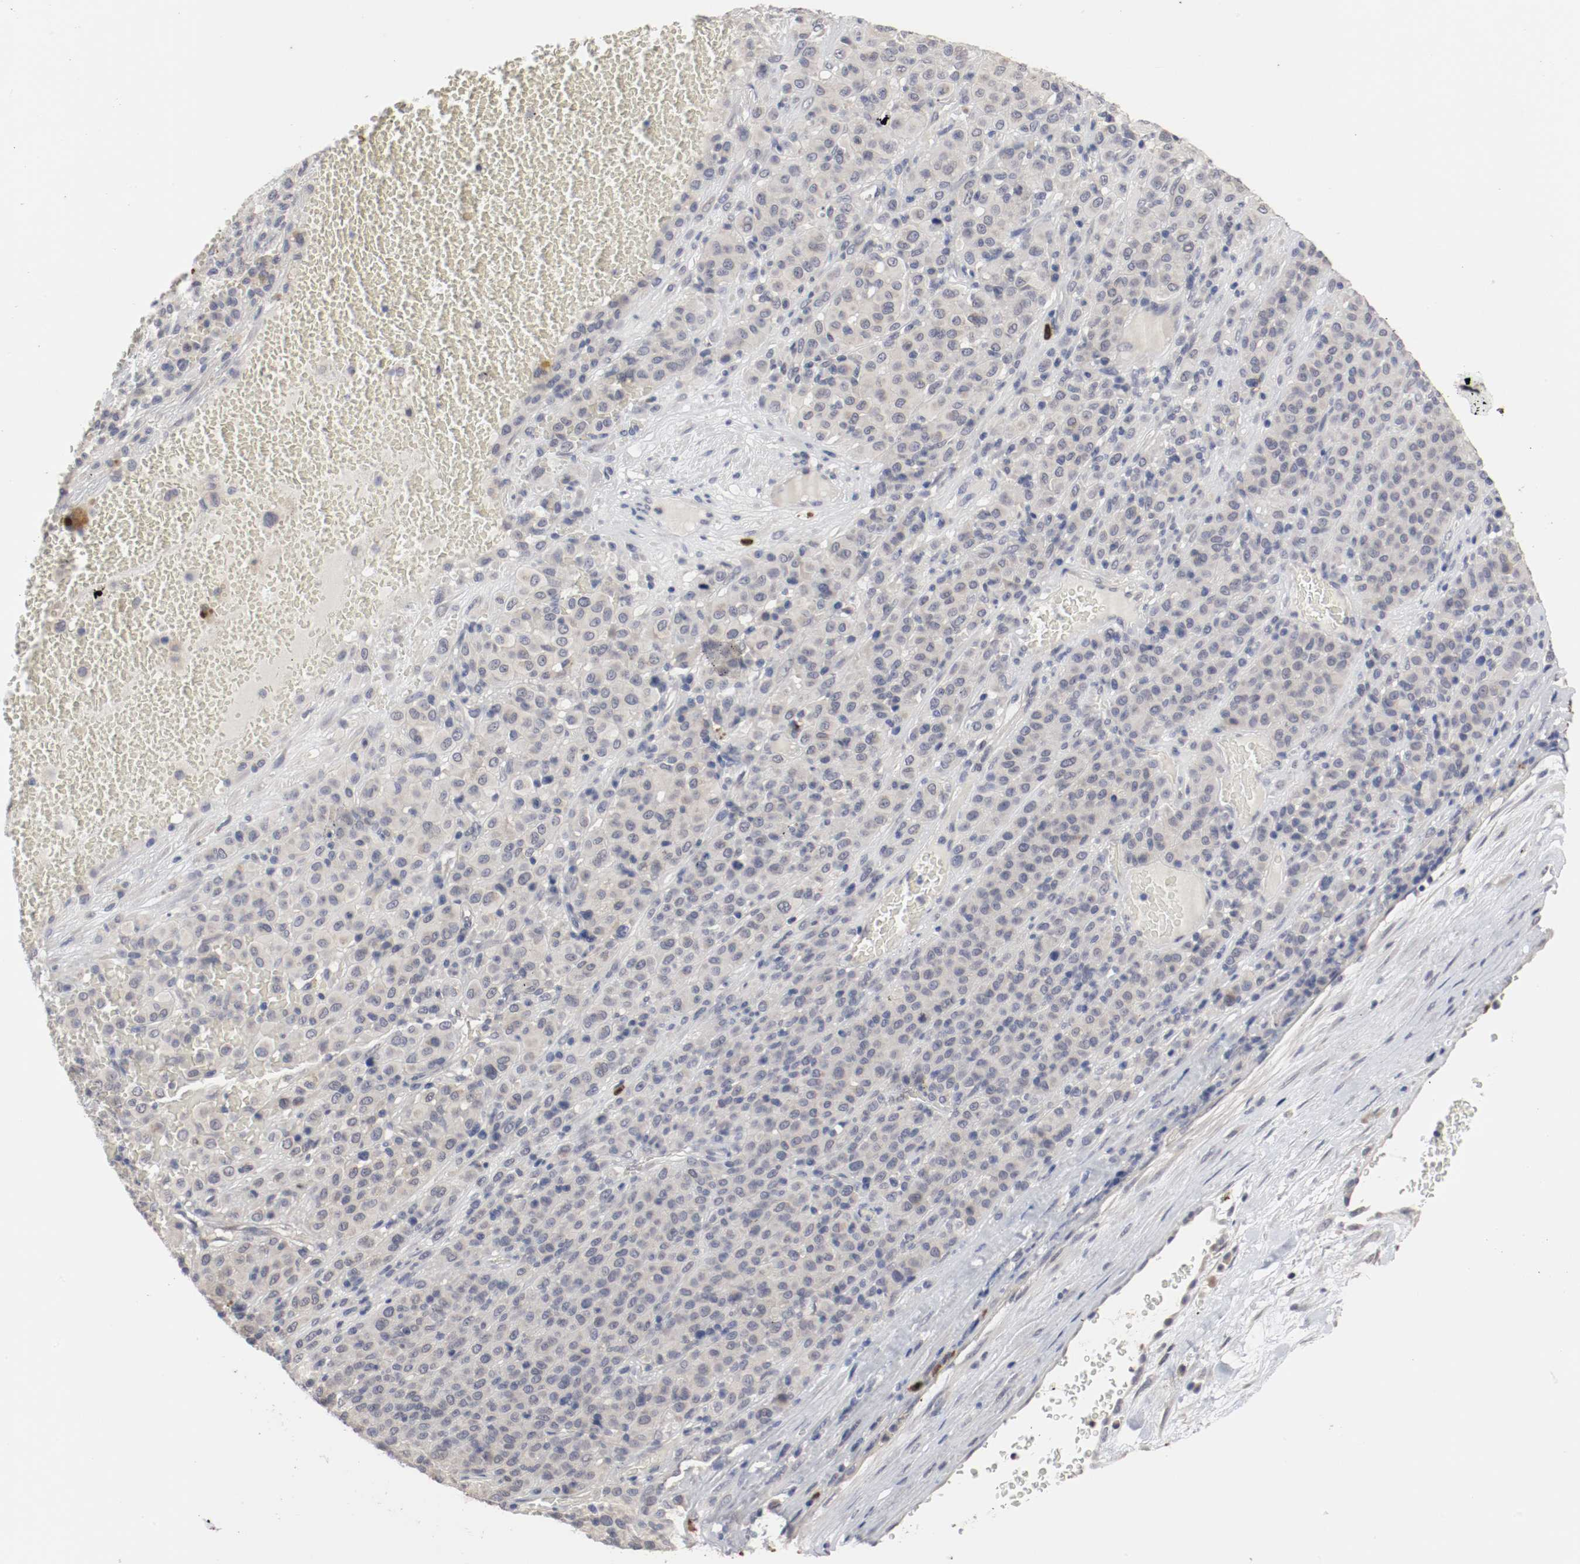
{"staining": {"intensity": "negative", "quantity": "none", "location": "none"}, "tissue": "melanoma", "cell_type": "Tumor cells", "image_type": "cancer", "snomed": [{"axis": "morphology", "description": "Malignant melanoma, Metastatic site"}, {"axis": "topography", "description": "Pancreas"}], "caption": "This is an immunohistochemistry (IHC) photomicrograph of human melanoma. There is no expression in tumor cells.", "gene": "CEBPE", "patient": {"sex": "female", "age": 30}}